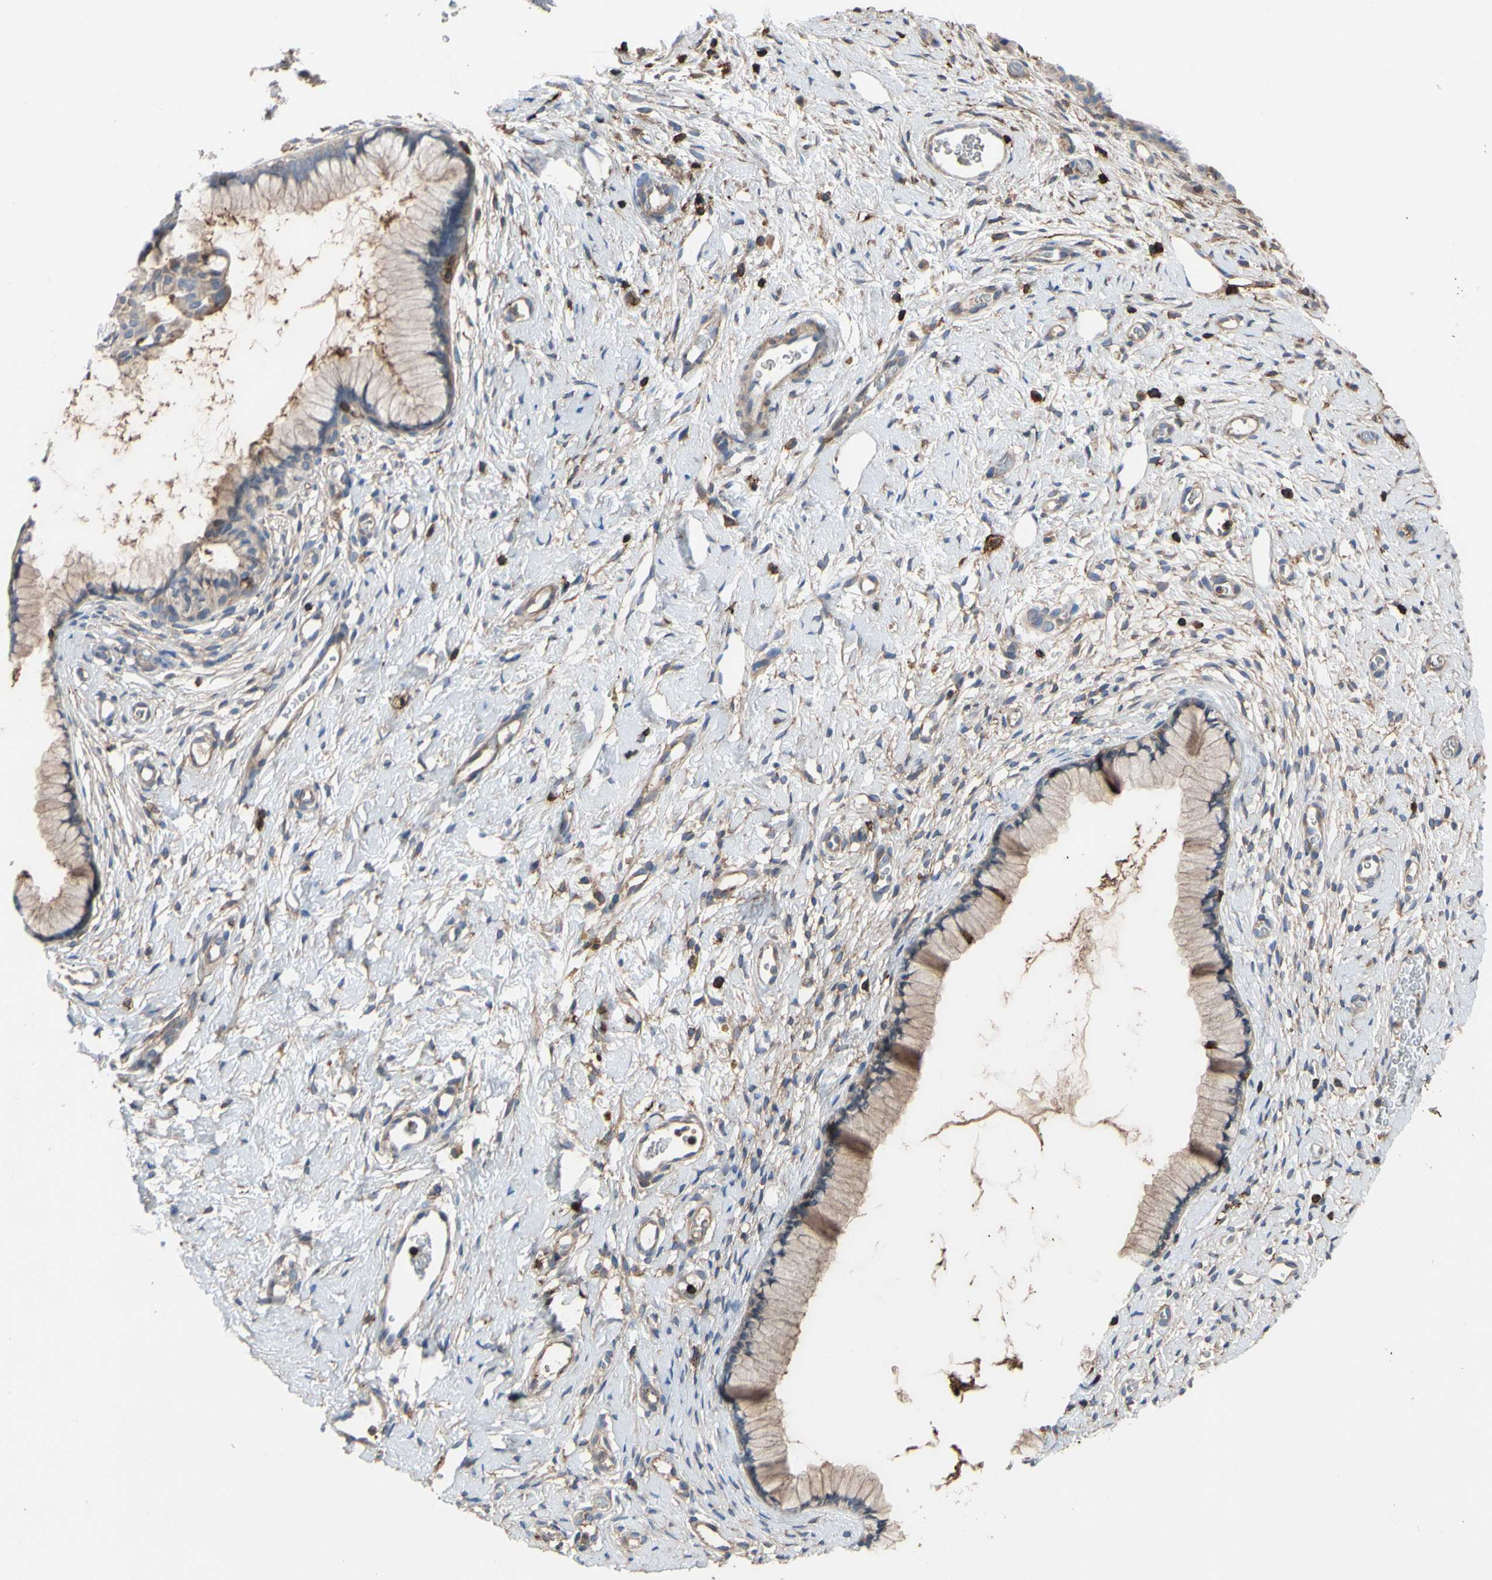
{"staining": {"intensity": "weak", "quantity": ">75%", "location": "cytoplasmic/membranous"}, "tissue": "cervix", "cell_type": "Glandular cells", "image_type": "normal", "snomed": [{"axis": "morphology", "description": "Normal tissue, NOS"}, {"axis": "topography", "description": "Cervix"}], "caption": "High-power microscopy captured an IHC micrograph of unremarkable cervix, revealing weak cytoplasmic/membranous positivity in about >75% of glandular cells. (brown staining indicates protein expression, while blue staining denotes nuclei).", "gene": "ANXA6", "patient": {"sex": "female", "age": 65}}